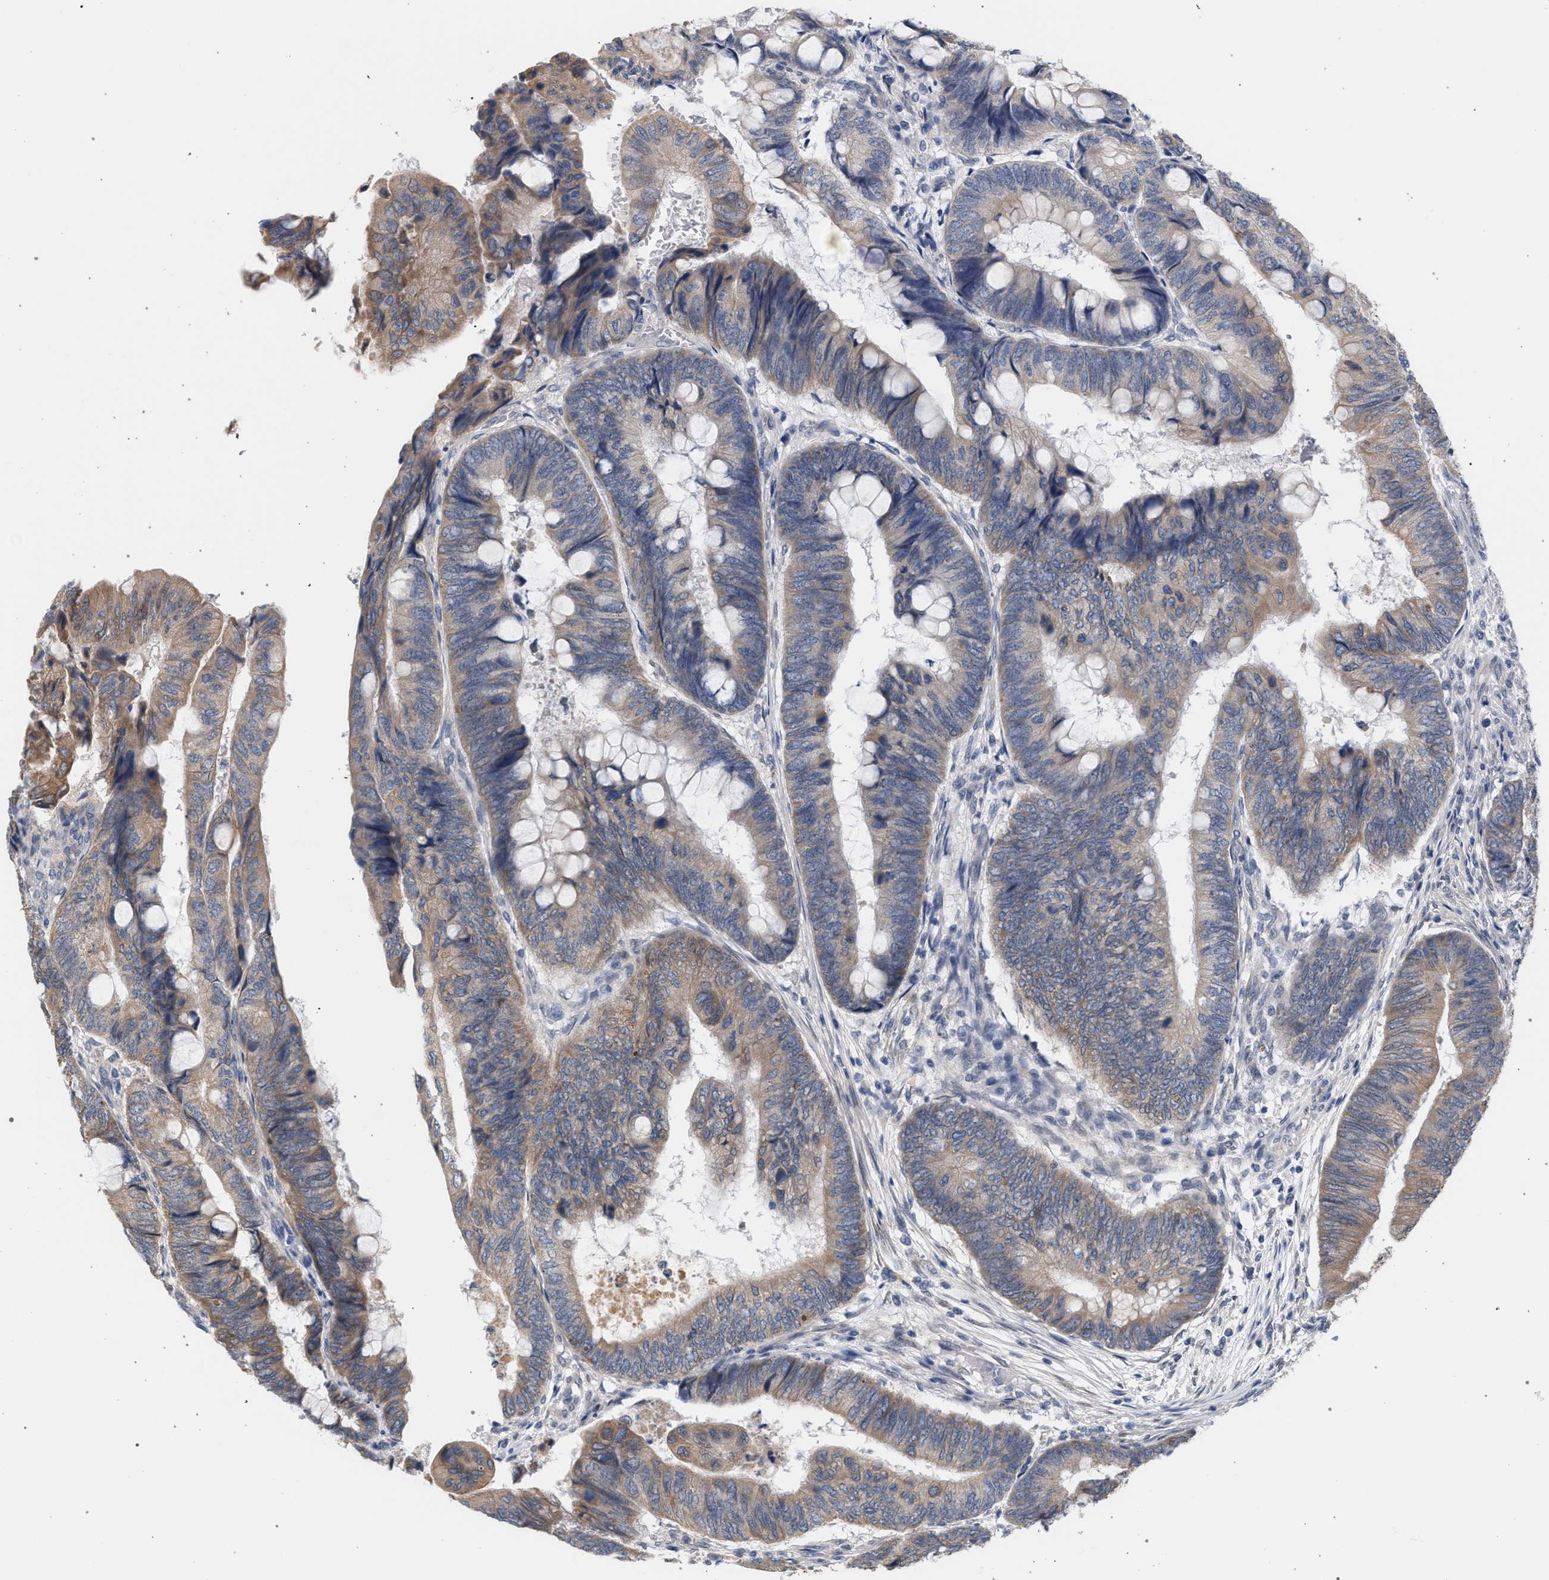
{"staining": {"intensity": "moderate", "quantity": "25%-75%", "location": "cytoplasmic/membranous"}, "tissue": "colorectal cancer", "cell_type": "Tumor cells", "image_type": "cancer", "snomed": [{"axis": "morphology", "description": "Normal tissue, NOS"}, {"axis": "morphology", "description": "Adenocarcinoma, NOS"}, {"axis": "topography", "description": "Rectum"}, {"axis": "topography", "description": "Peripheral nerve tissue"}], "caption": "A brown stain shows moderate cytoplasmic/membranous staining of a protein in human colorectal cancer tumor cells.", "gene": "ARPC5L", "patient": {"sex": "male", "age": 92}}